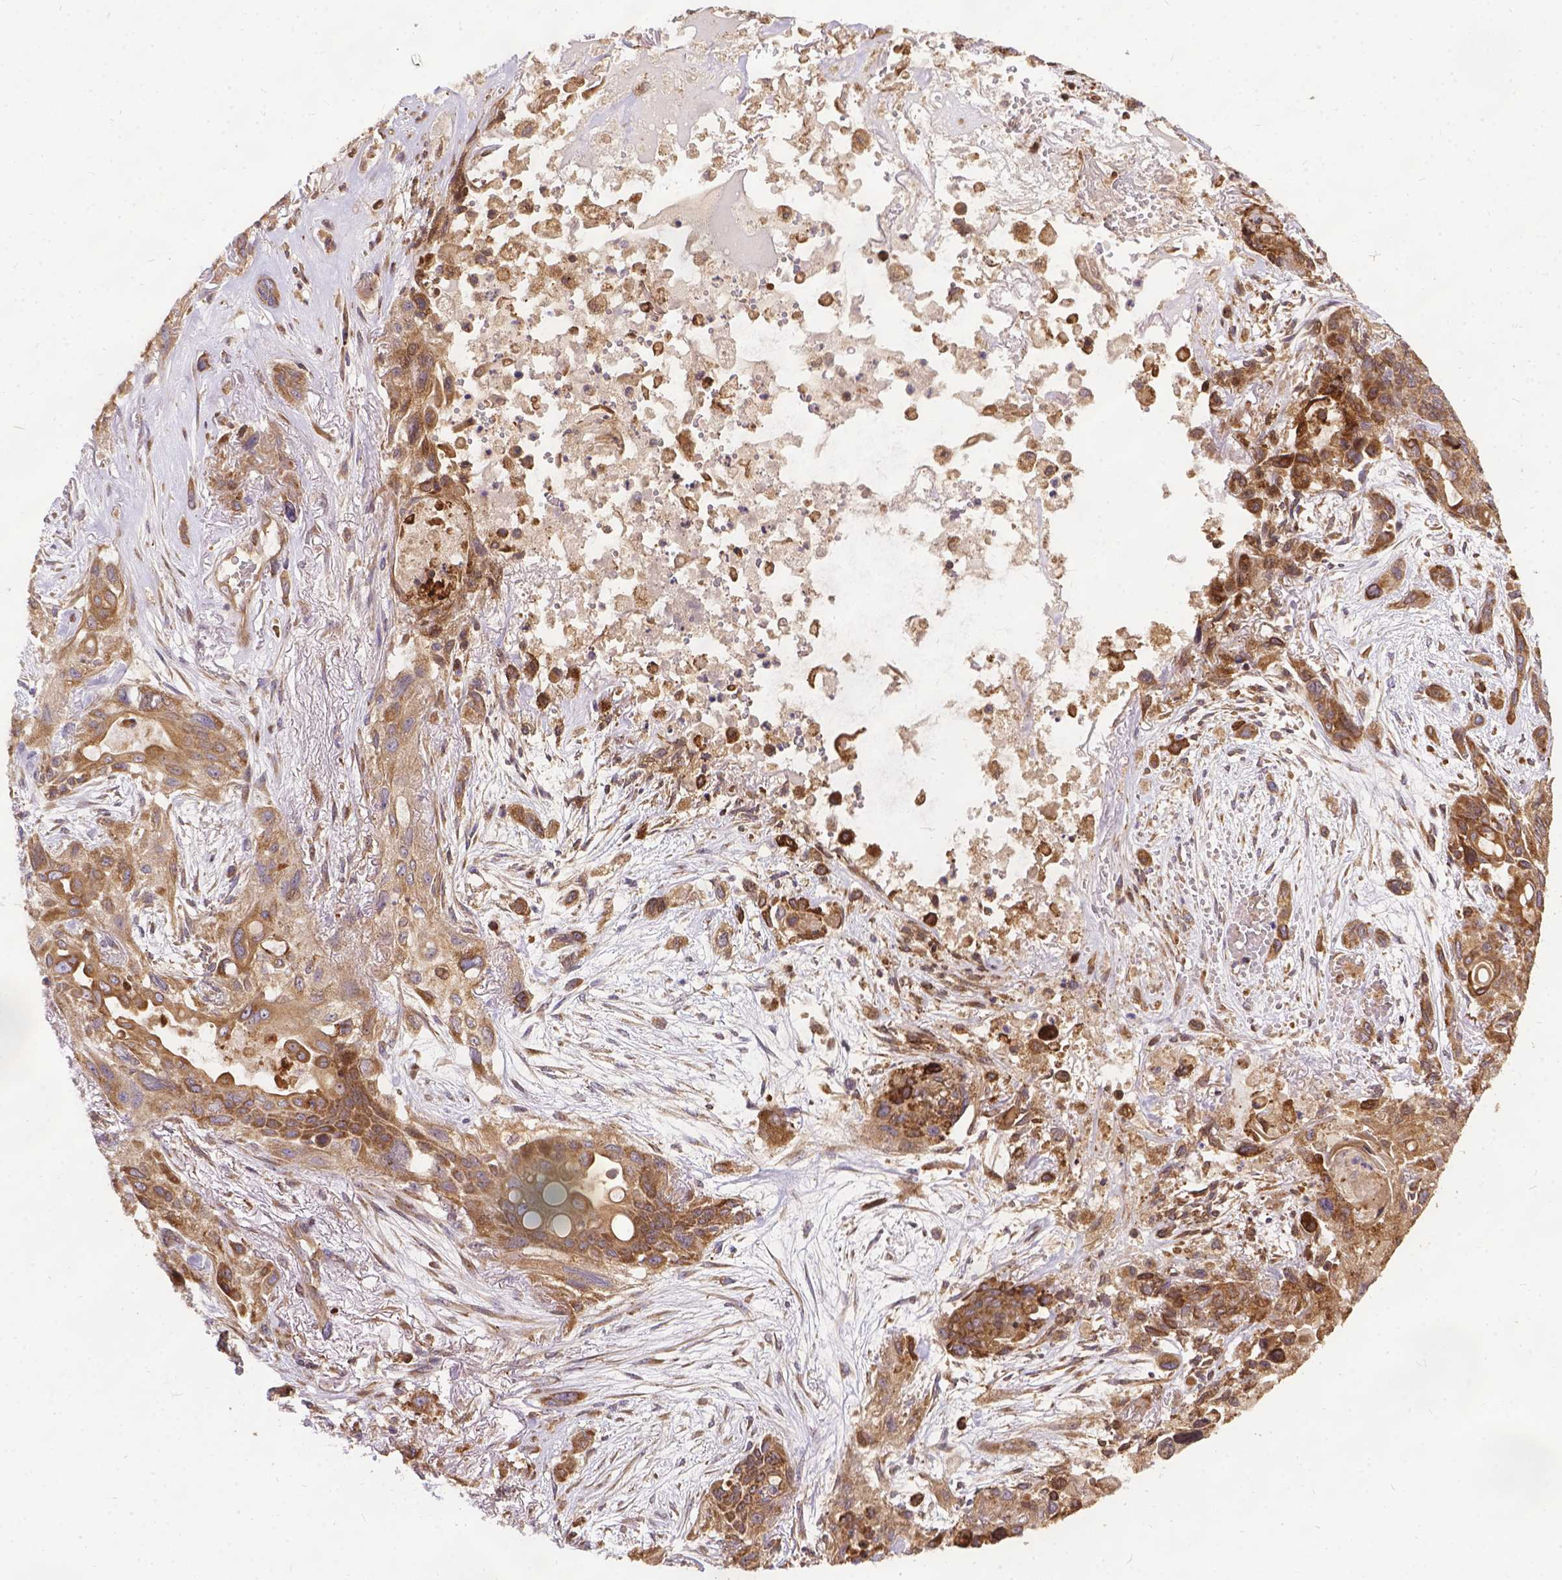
{"staining": {"intensity": "weak", "quantity": ">75%", "location": "cytoplasmic/membranous"}, "tissue": "lung cancer", "cell_type": "Tumor cells", "image_type": "cancer", "snomed": [{"axis": "morphology", "description": "Squamous cell carcinoma, NOS"}, {"axis": "topography", "description": "Lung"}], "caption": "Immunohistochemical staining of lung cancer exhibits low levels of weak cytoplasmic/membranous staining in about >75% of tumor cells. (Stains: DAB in brown, nuclei in blue, Microscopy: brightfield microscopy at high magnification).", "gene": "DENND6A", "patient": {"sex": "female", "age": 70}}